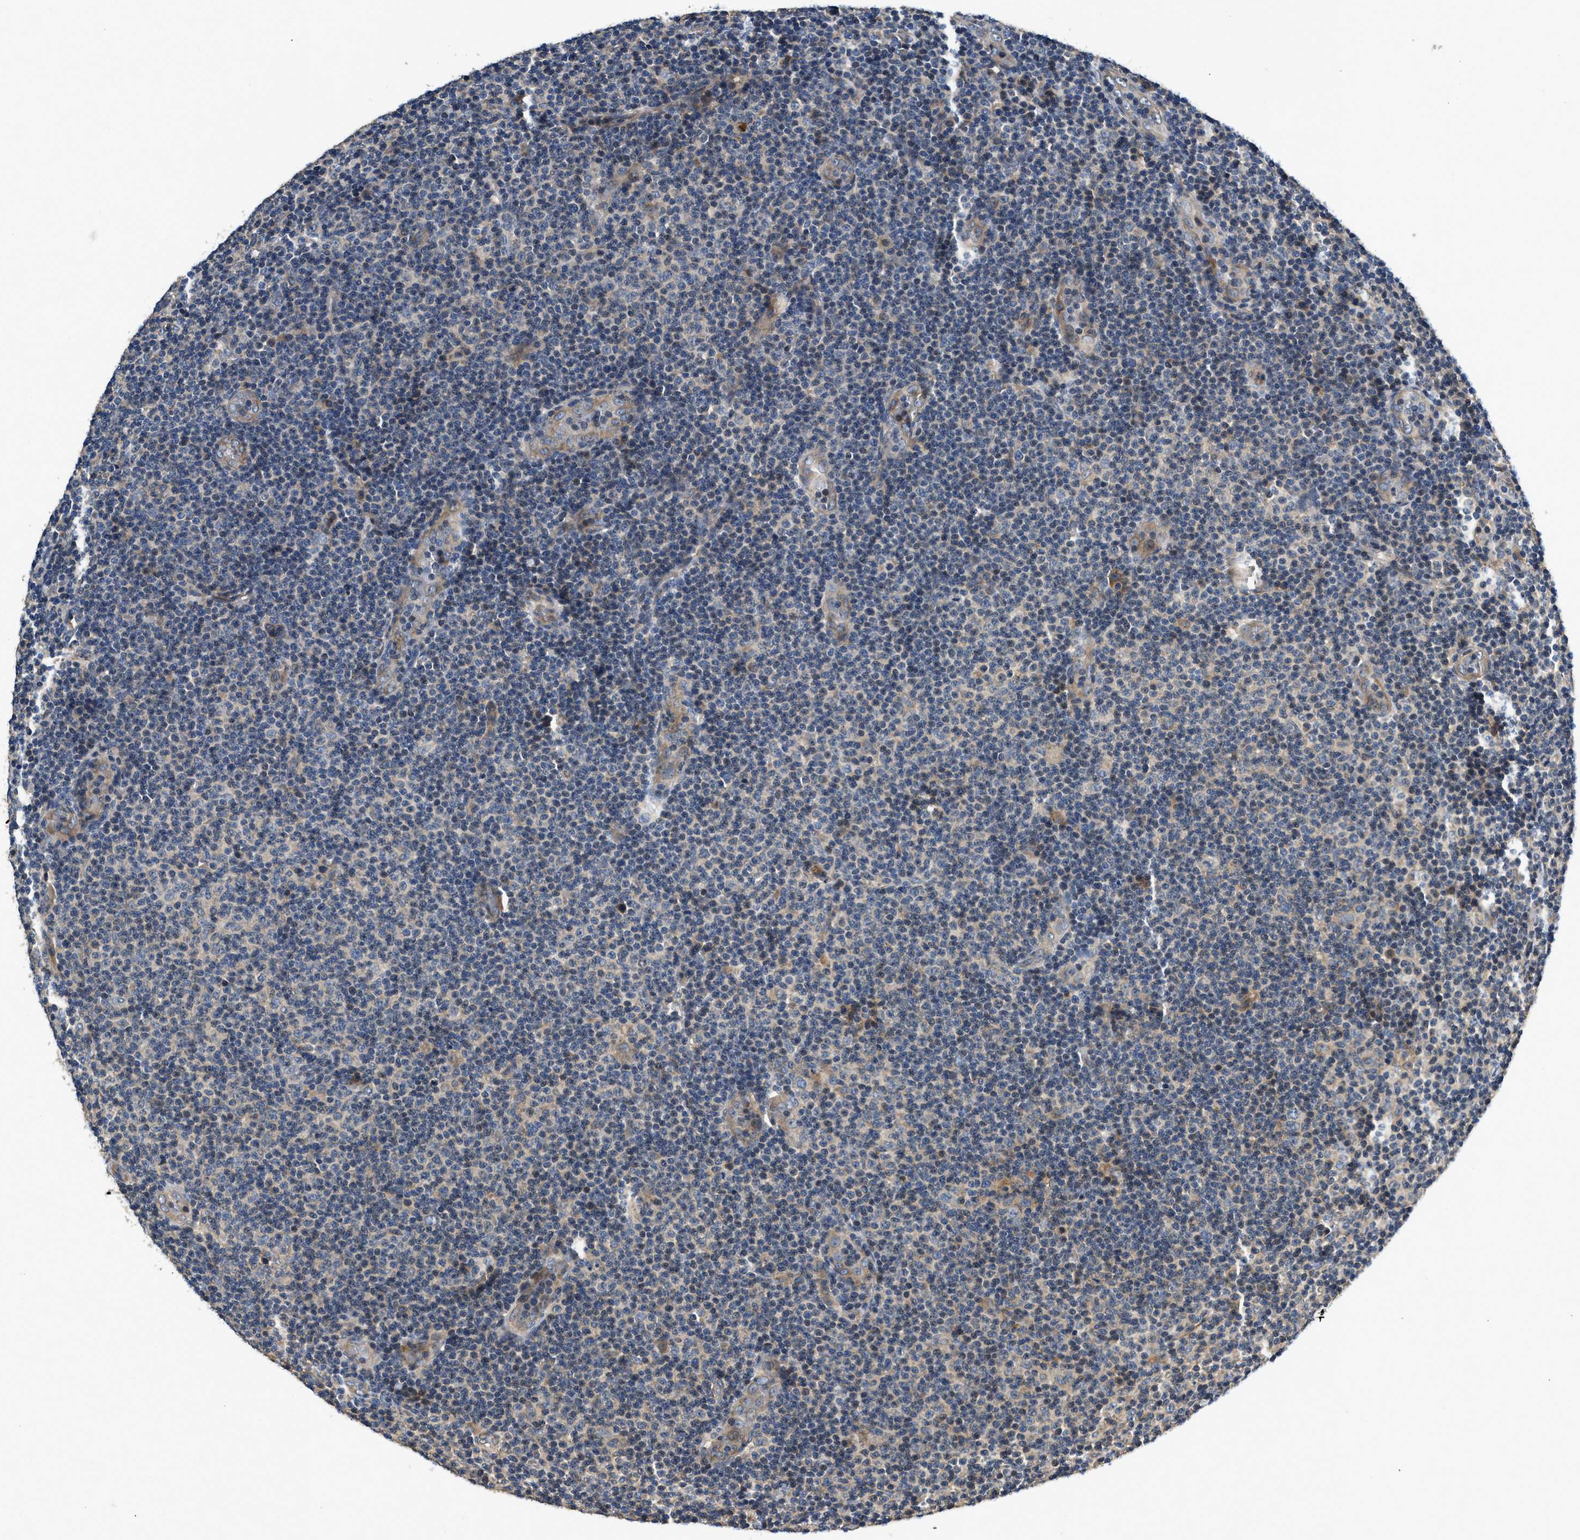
{"staining": {"intensity": "moderate", "quantity": "<25%", "location": "cytoplasmic/membranous"}, "tissue": "lymphoma", "cell_type": "Tumor cells", "image_type": "cancer", "snomed": [{"axis": "morphology", "description": "Malignant lymphoma, non-Hodgkin's type, Low grade"}, {"axis": "topography", "description": "Lymph node"}], "caption": "This micrograph displays immunohistochemistry staining of lymphoma, with low moderate cytoplasmic/membranous staining in approximately <25% of tumor cells.", "gene": "IL3RA", "patient": {"sex": "male", "age": 83}}